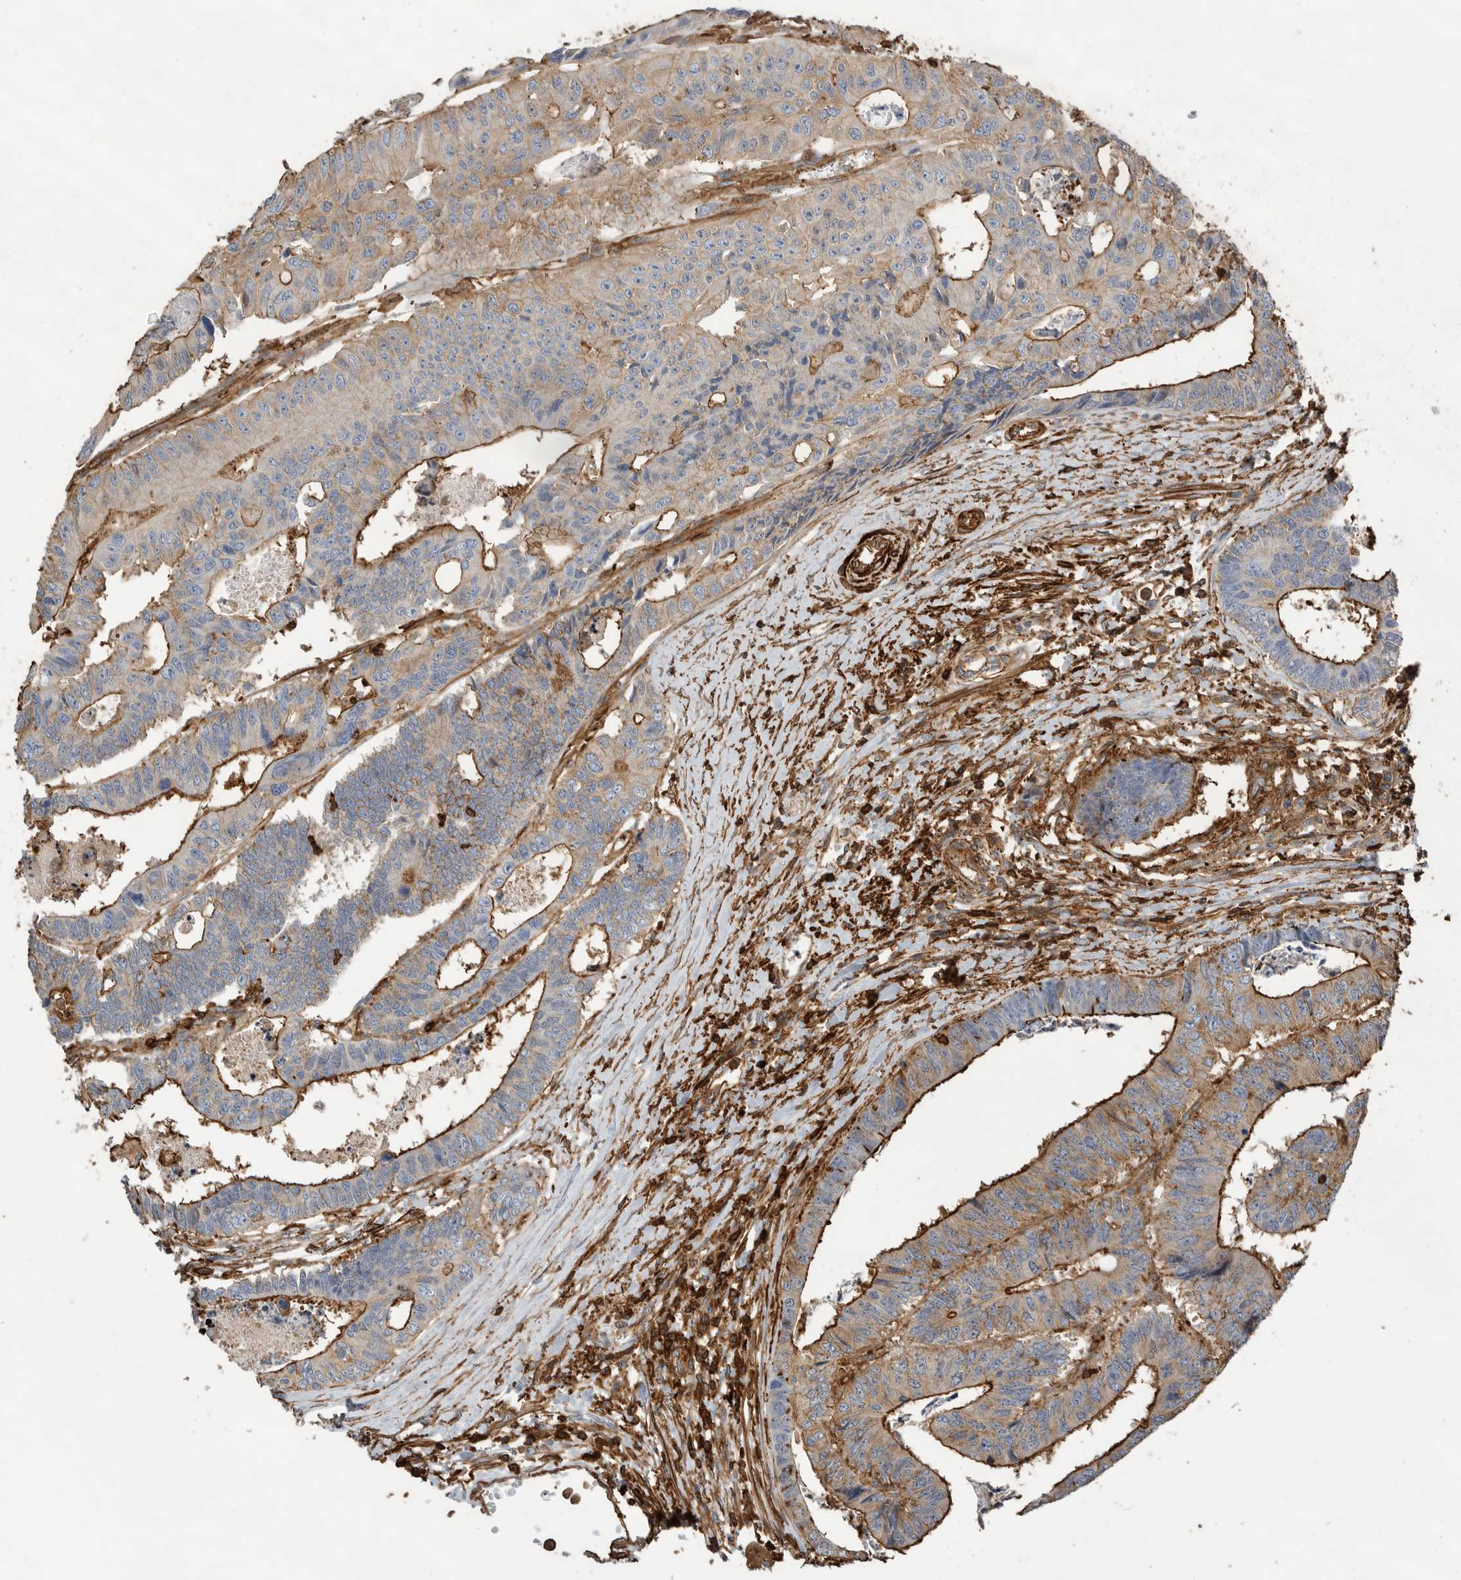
{"staining": {"intensity": "strong", "quantity": "<25%", "location": "cytoplasmic/membranous"}, "tissue": "colorectal cancer", "cell_type": "Tumor cells", "image_type": "cancer", "snomed": [{"axis": "morphology", "description": "Adenocarcinoma, NOS"}, {"axis": "topography", "description": "Rectum"}], "caption": "A brown stain shows strong cytoplasmic/membranous staining of a protein in colorectal cancer tumor cells. The staining is performed using DAB (3,3'-diaminobenzidine) brown chromogen to label protein expression. The nuclei are counter-stained blue using hematoxylin.", "gene": "GPER1", "patient": {"sex": "male", "age": 84}}